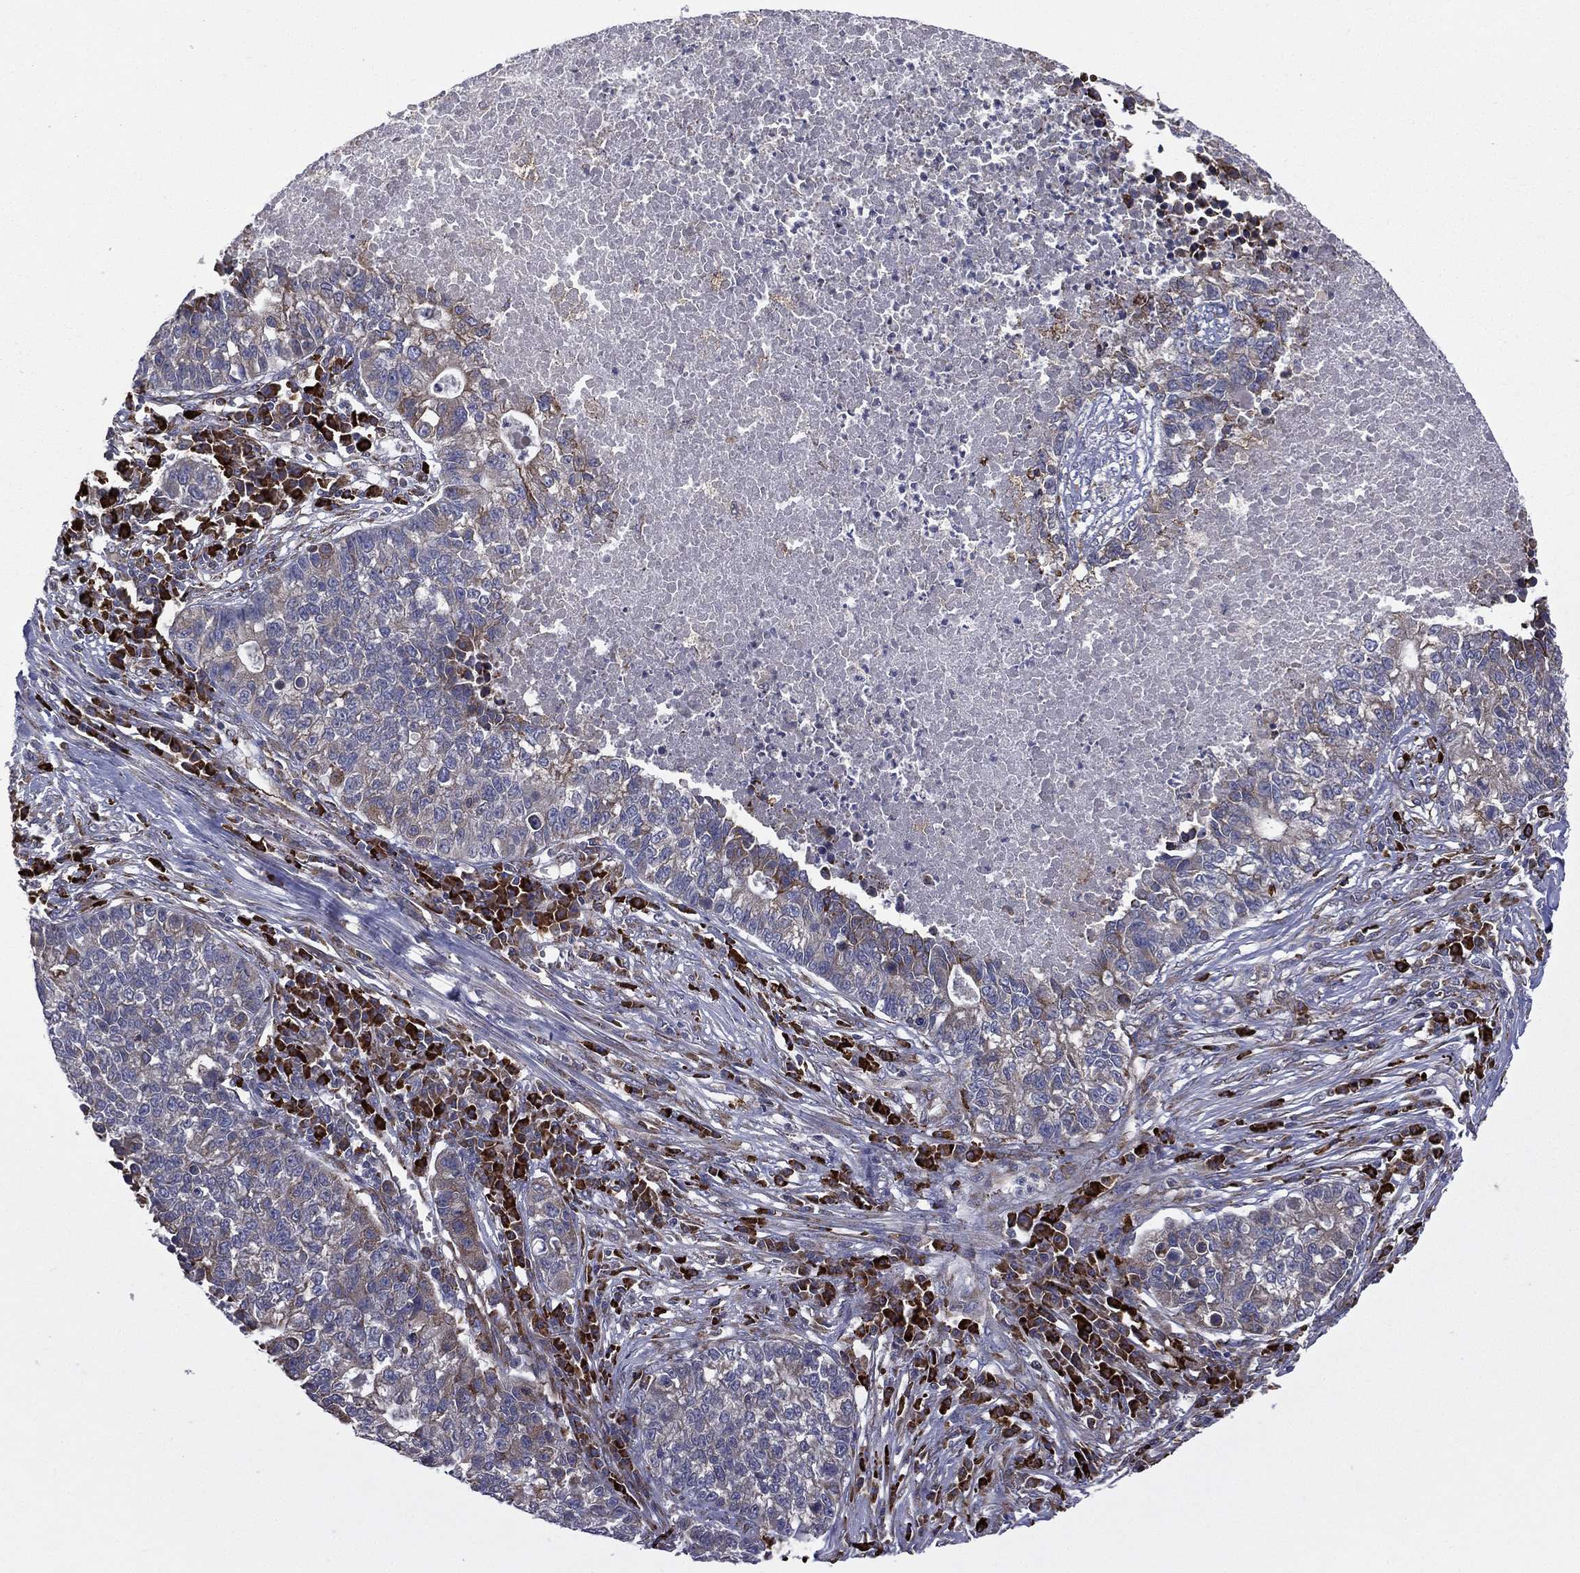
{"staining": {"intensity": "weak", "quantity": "25%-75%", "location": "cytoplasmic/membranous"}, "tissue": "lung cancer", "cell_type": "Tumor cells", "image_type": "cancer", "snomed": [{"axis": "morphology", "description": "Adenocarcinoma, NOS"}, {"axis": "topography", "description": "Lung"}], "caption": "A photomicrograph of lung cancer (adenocarcinoma) stained for a protein displays weak cytoplasmic/membranous brown staining in tumor cells. The staining was performed using DAB to visualize the protein expression in brown, while the nuclei were stained in blue with hematoxylin (Magnification: 20x).", "gene": "C20orf96", "patient": {"sex": "male", "age": 57}}